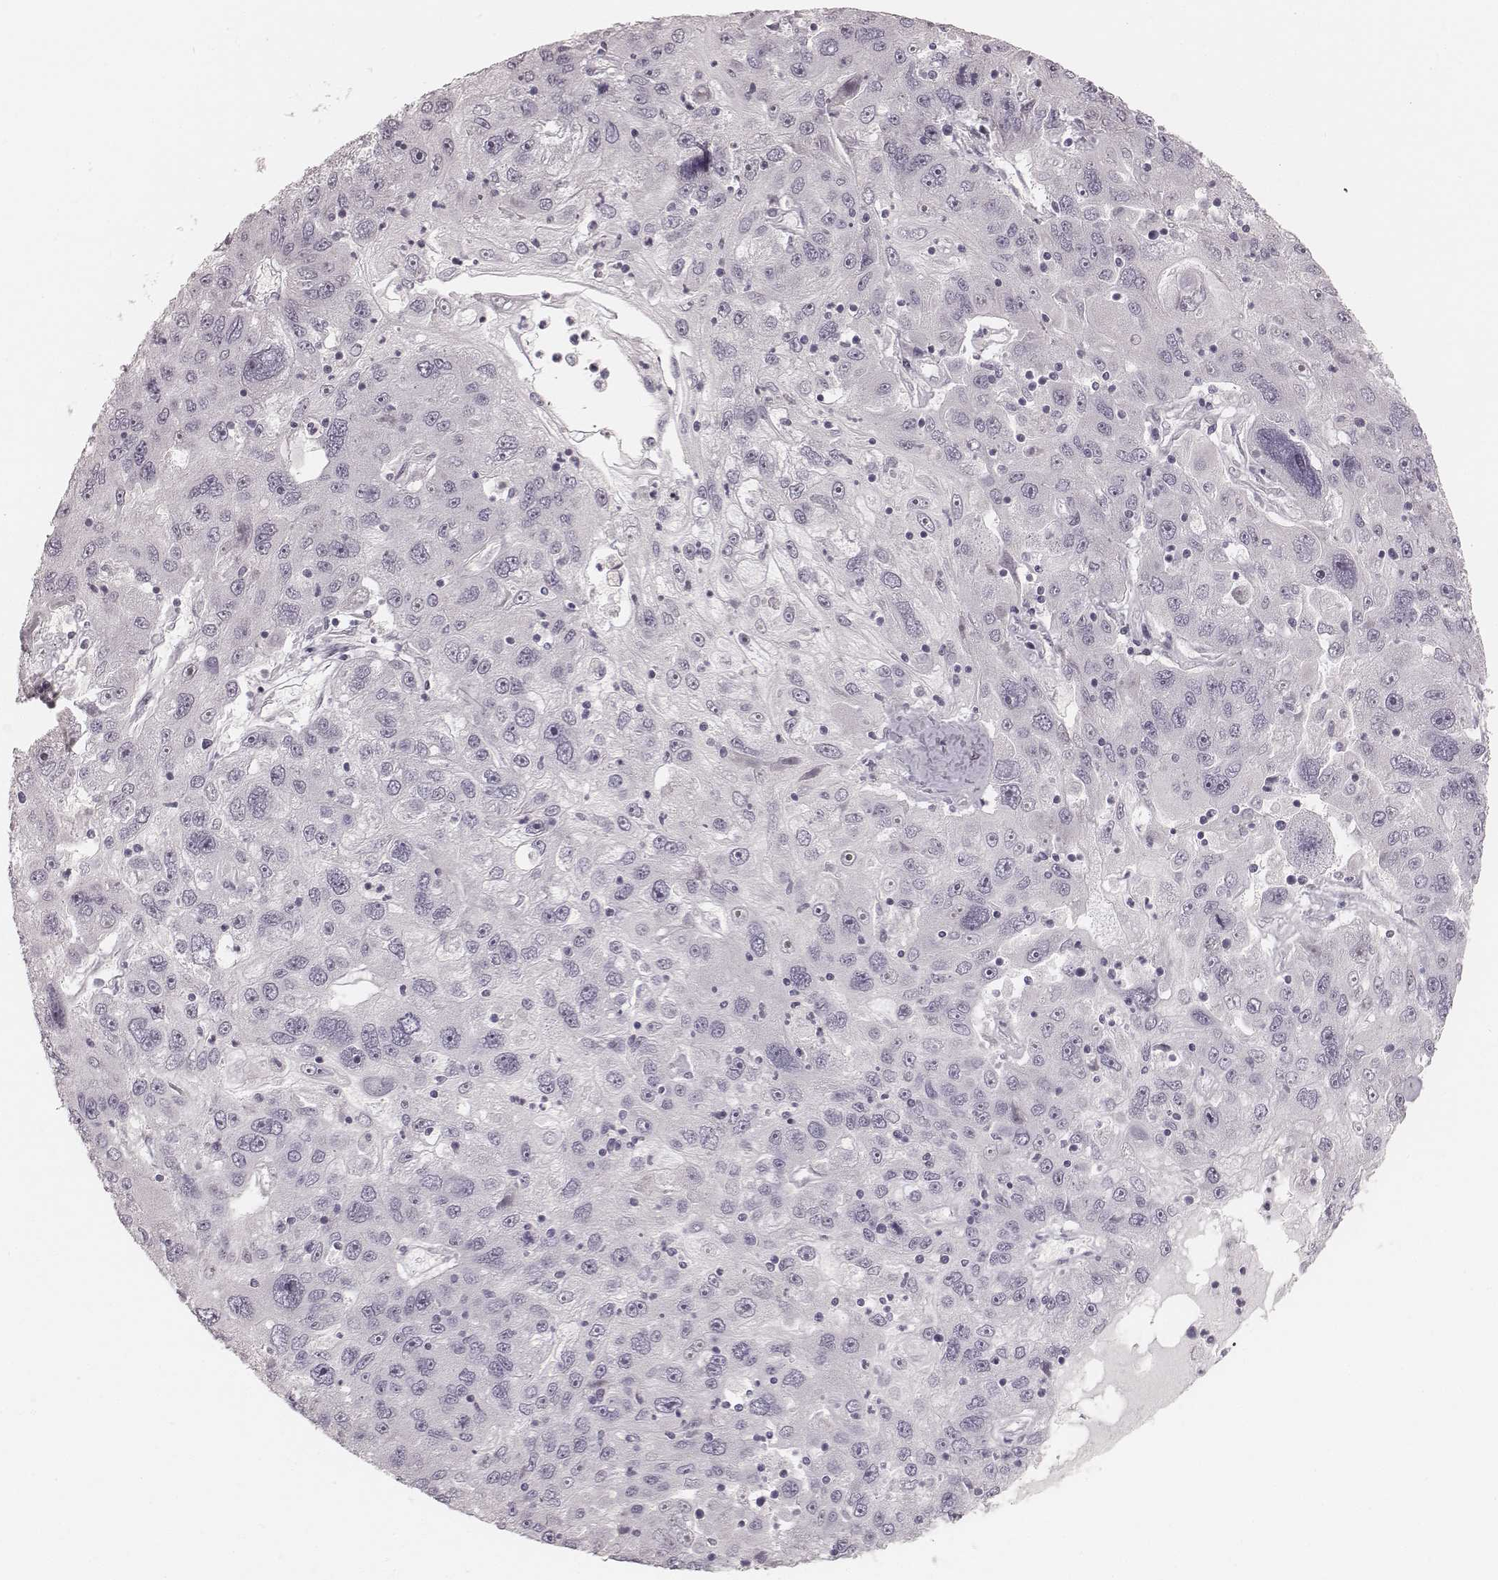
{"staining": {"intensity": "negative", "quantity": "none", "location": "none"}, "tissue": "stomach cancer", "cell_type": "Tumor cells", "image_type": "cancer", "snomed": [{"axis": "morphology", "description": "Adenocarcinoma, NOS"}, {"axis": "topography", "description": "Stomach"}], "caption": "This is an immunohistochemistry (IHC) micrograph of human stomach adenocarcinoma. There is no positivity in tumor cells.", "gene": "SPATA24", "patient": {"sex": "male", "age": 56}}